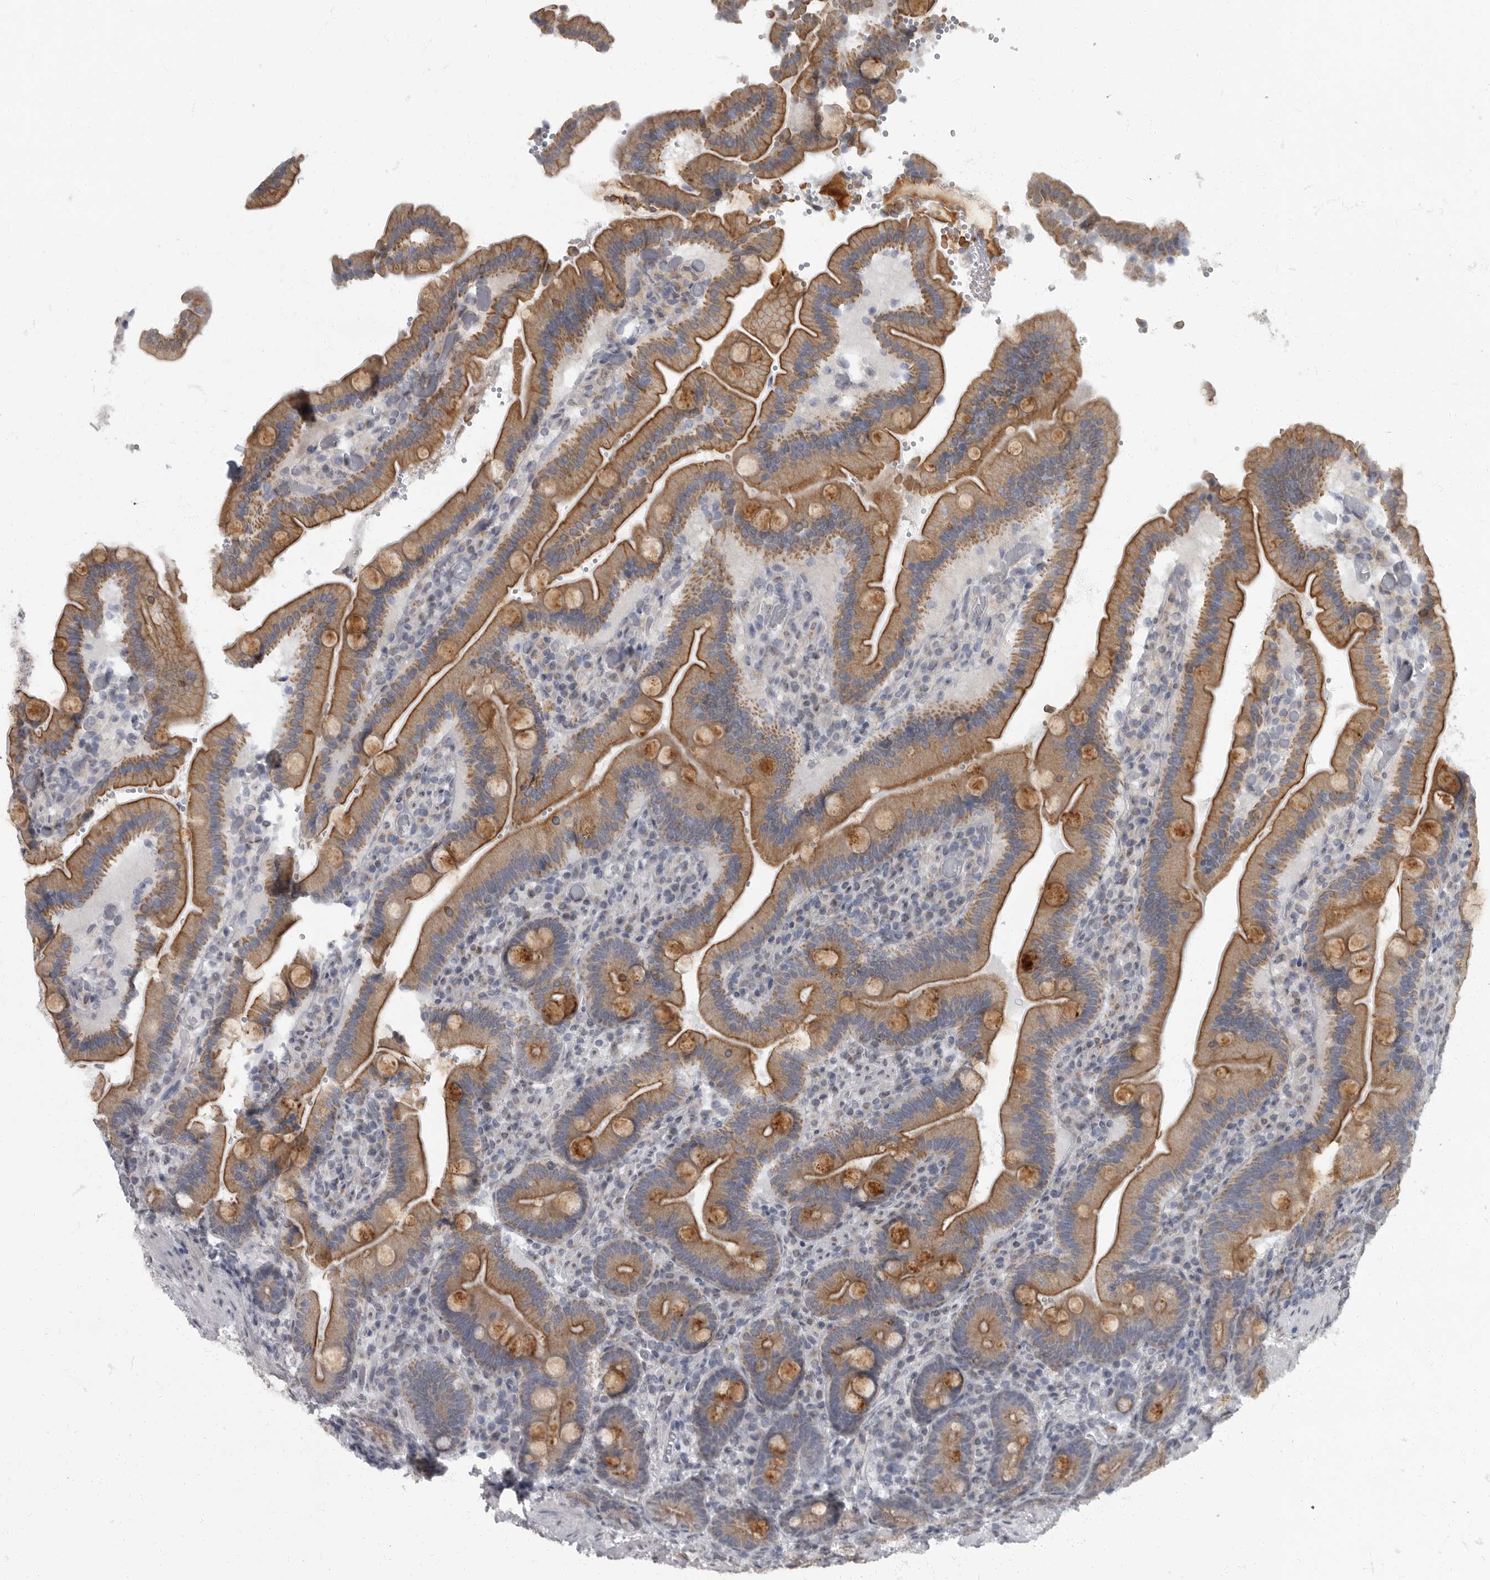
{"staining": {"intensity": "moderate", "quantity": ">75%", "location": "cytoplasmic/membranous"}, "tissue": "duodenum", "cell_type": "Glandular cells", "image_type": "normal", "snomed": [{"axis": "morphology", "description": "Normal tissue, NOS"}, {"axis": "topography", "description": "Duodenum"}], "caption": "High-power microscopy captured an IHC photomicrograph of normal duodenum, revealing moderate cytoplasmic/membranous positivity in about >75% of glandular cells.", "gene": "EVI5", "patient": {"sex": "female", "age": 62}}